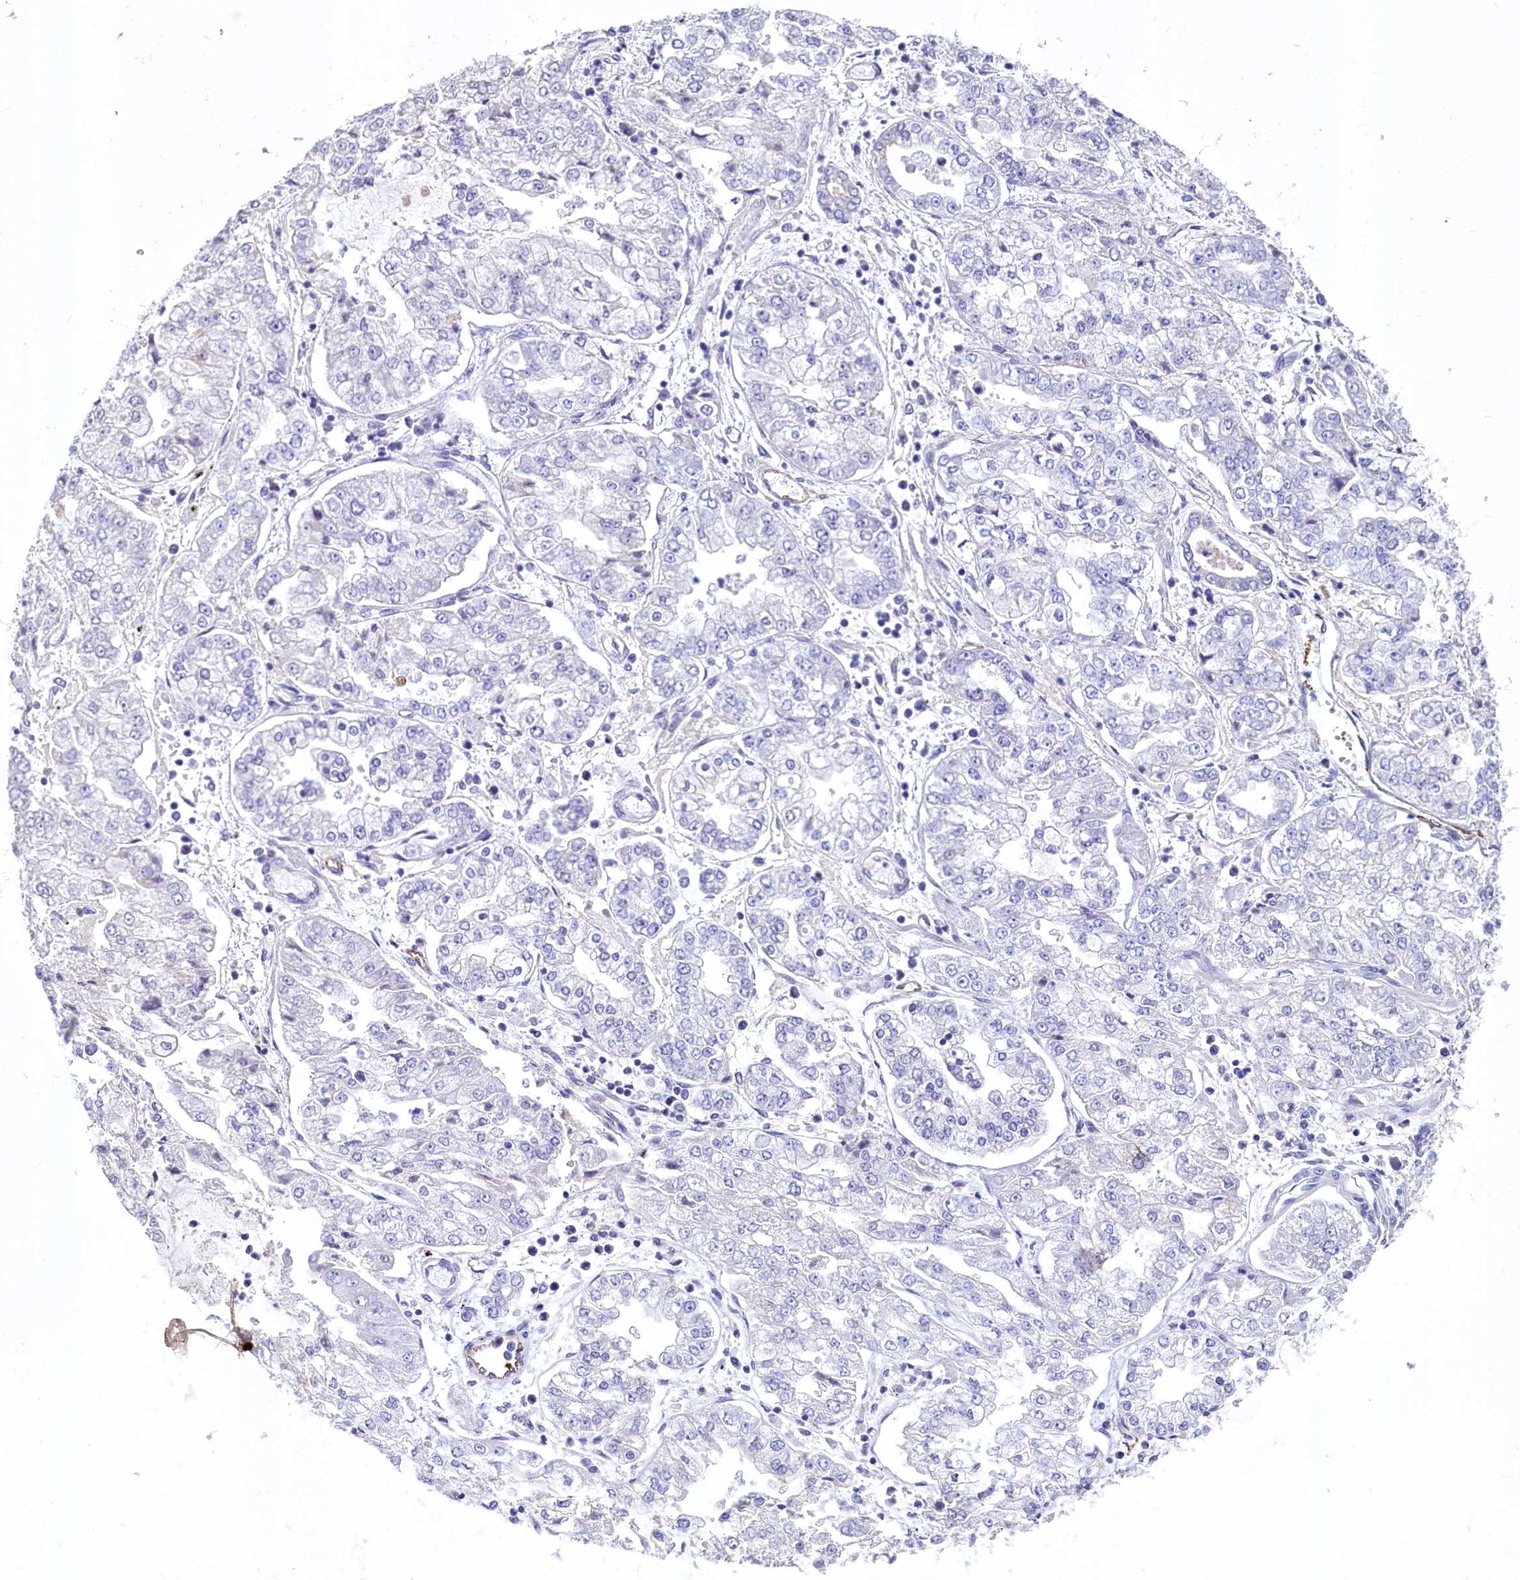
{"staining": {"intensity": "negative", "quantity": "none", "location": "none"}, "tissue": "stomach cancer", "cell_type": "Tumor cells", "image_type": "cancer", "snomed": [{"axis": "morphology", "description": "Adenocarcinoma, NOS"}, {"axis": "topography", "description": "Stomach"}], "caption": "Tumor cells show no significant positivity in stomach cancer (adenocarcinoma). (IHC, brightfield microscopy, high magnification).", "gene": "INSC", "patient": {"sex": "male", "age": 76}}